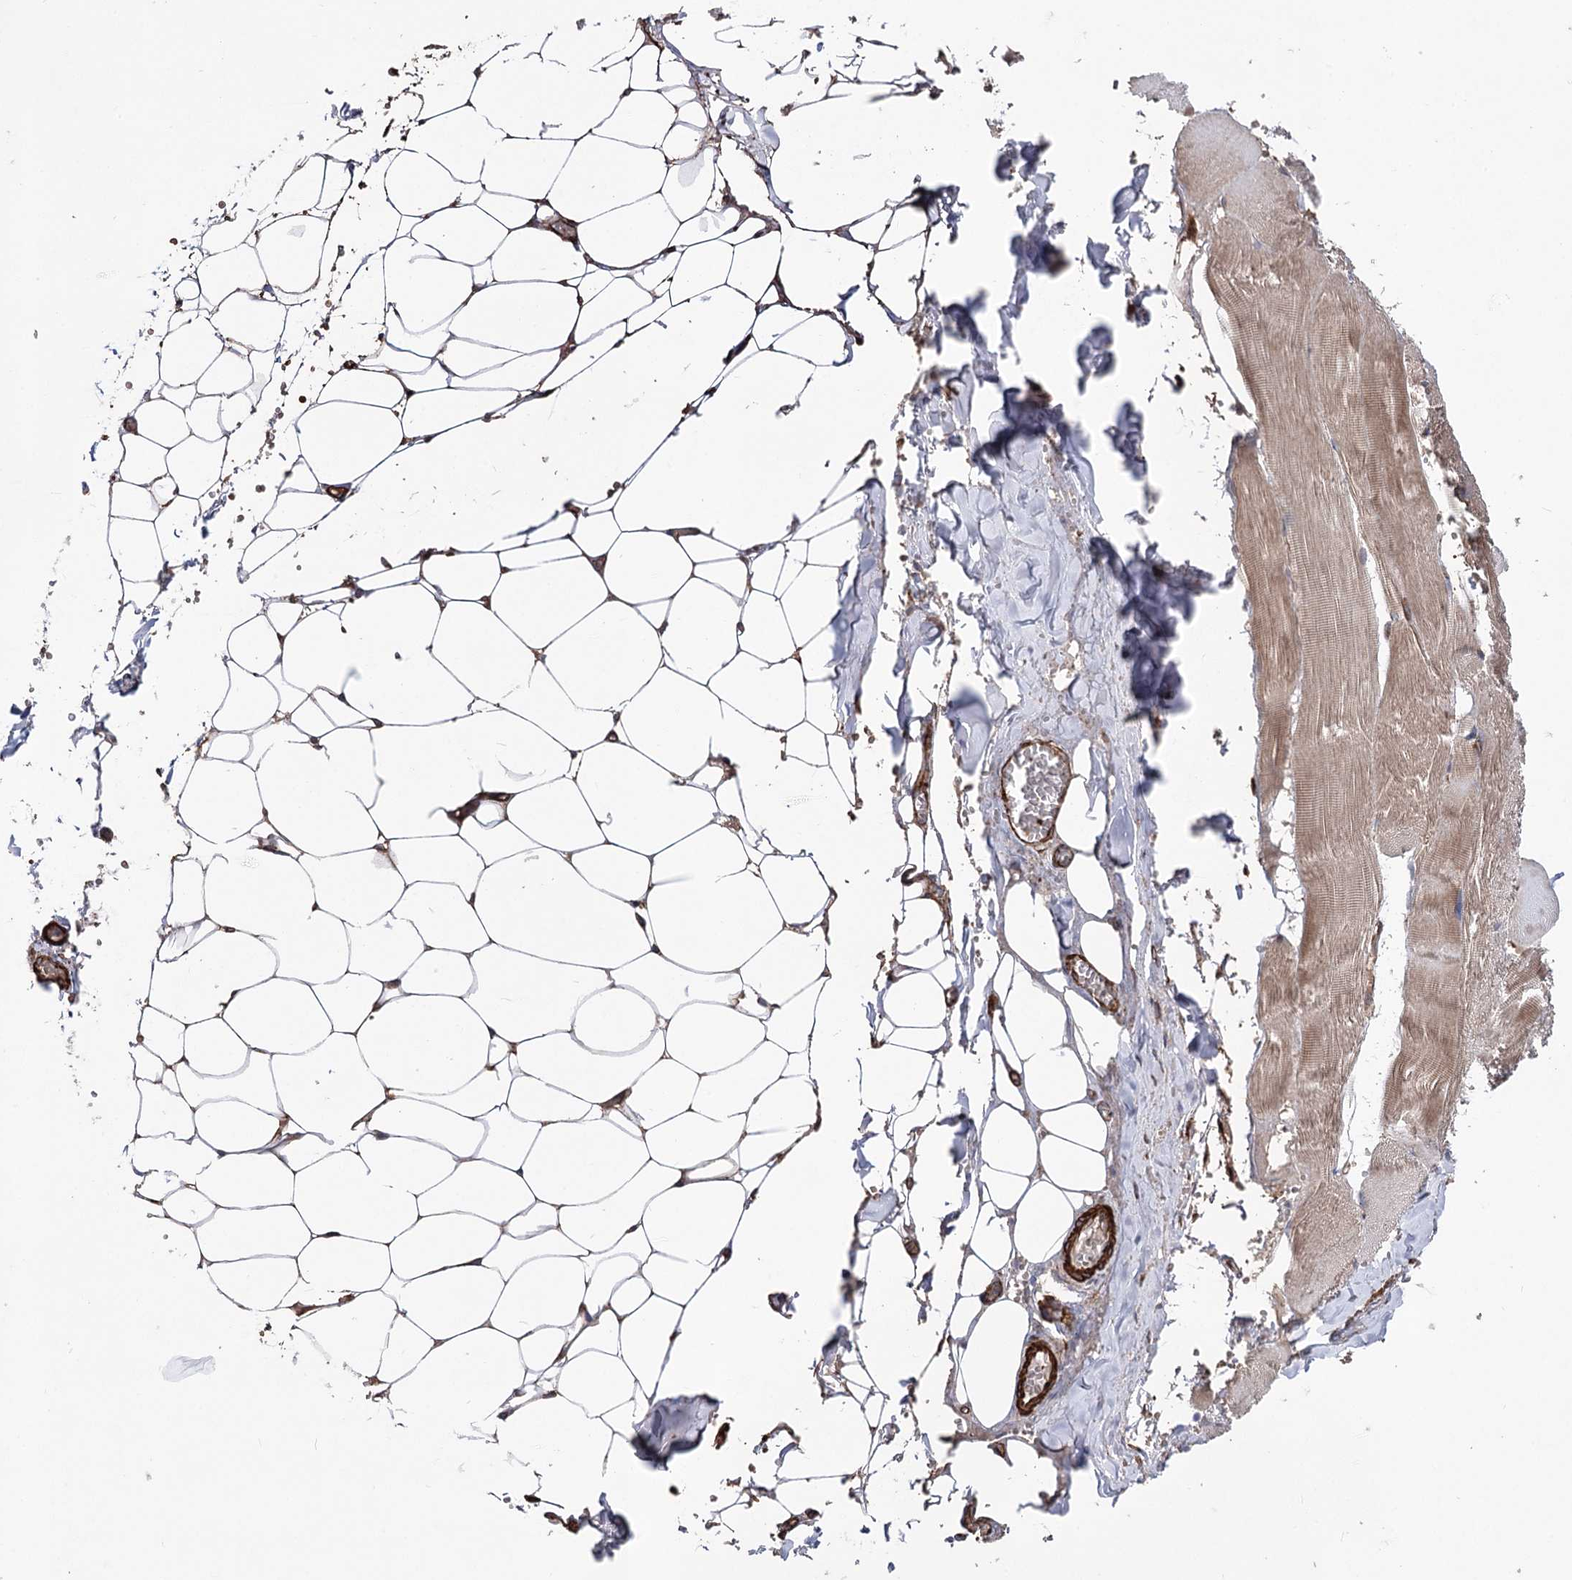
{"staining": {"intensity": "moderate", "quantity": ">75%", "location": "cytoplasmic/membranous"}, "tissue": "adipose tissue", "cell_type": "Adipocytes", "image_type": "normal", "snomed": [{"axis": "morphology", "description": "Normal tissue, NOS"}, {"axis": "topography", "description": "Skeletal muscle"}, {"axis": "topography", "description": "Peripheral nerve tissue"}], "caption": "An image showing moderate cytoplasmic/membranous expression in approximately >75% of adipocytes in benign adipose tissue, as visualized by brown immunohistochemical staining.", "gene": "ARHGAP20", "patient": {"sex": "female", "age": 55}}